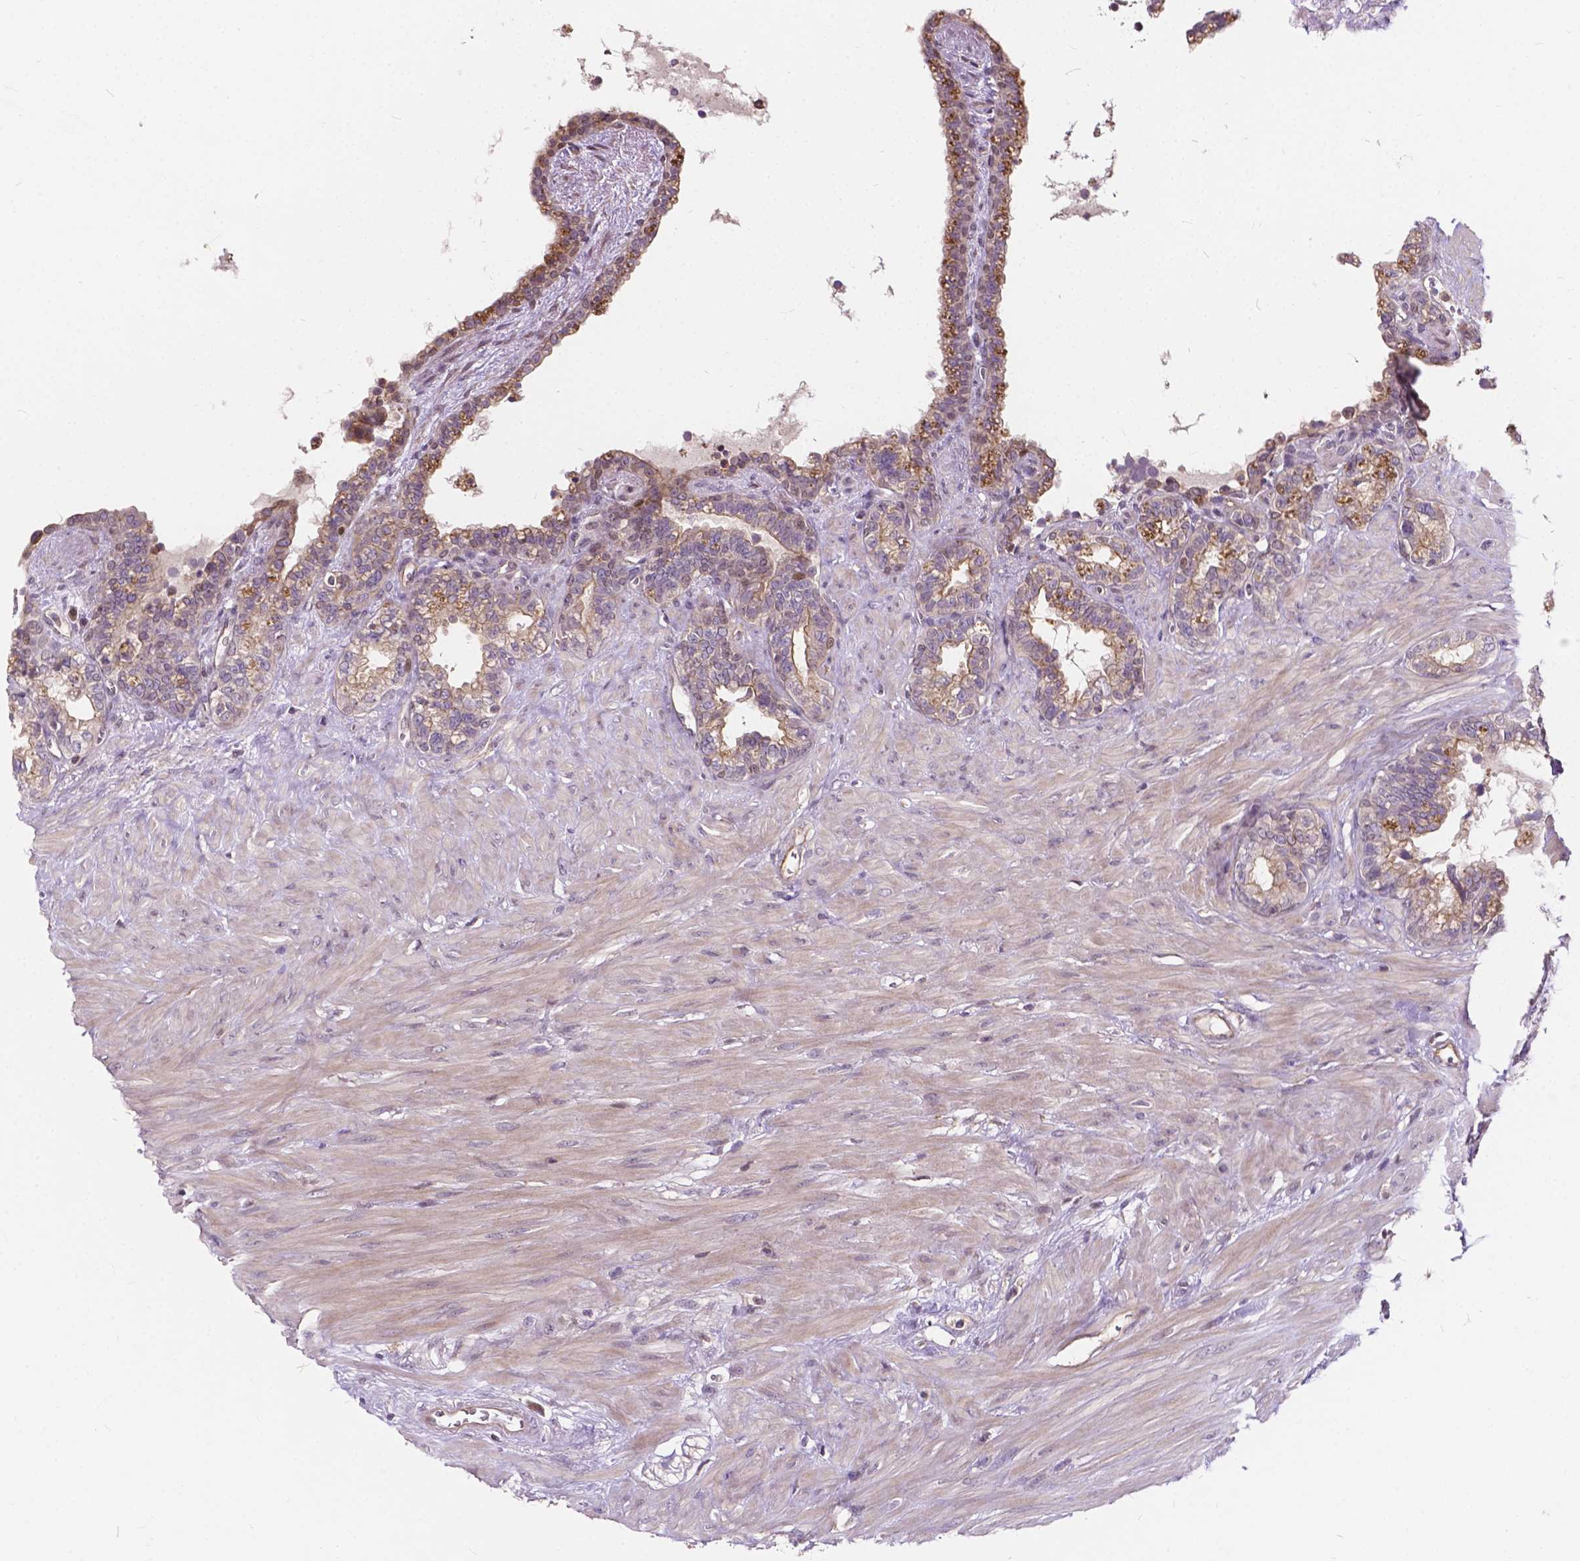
{"staining": {"intensity": "negative", "quantity": "none", "location": "none"}, "tissue": "seminal vesicle", "cell_type": "Glandular cells", "image_type": "normal", "snomed": [{"axis": "morphology", "description": "Normal tissue, NOS"}, {"axis": "morphology", "description": "Urothelial carcinoma, NOS"}, {"axis": "topography", "description": "Urinary bladder"}, {"axis": "topography", "description": "Seminal veicle"}], "caption": "A micrograph of seminal vesicle stained for a protein demonstrates no brown staining in glandular cells.", "gene": "INPP5E", "patient": {"sex": "male", "age": 76}}